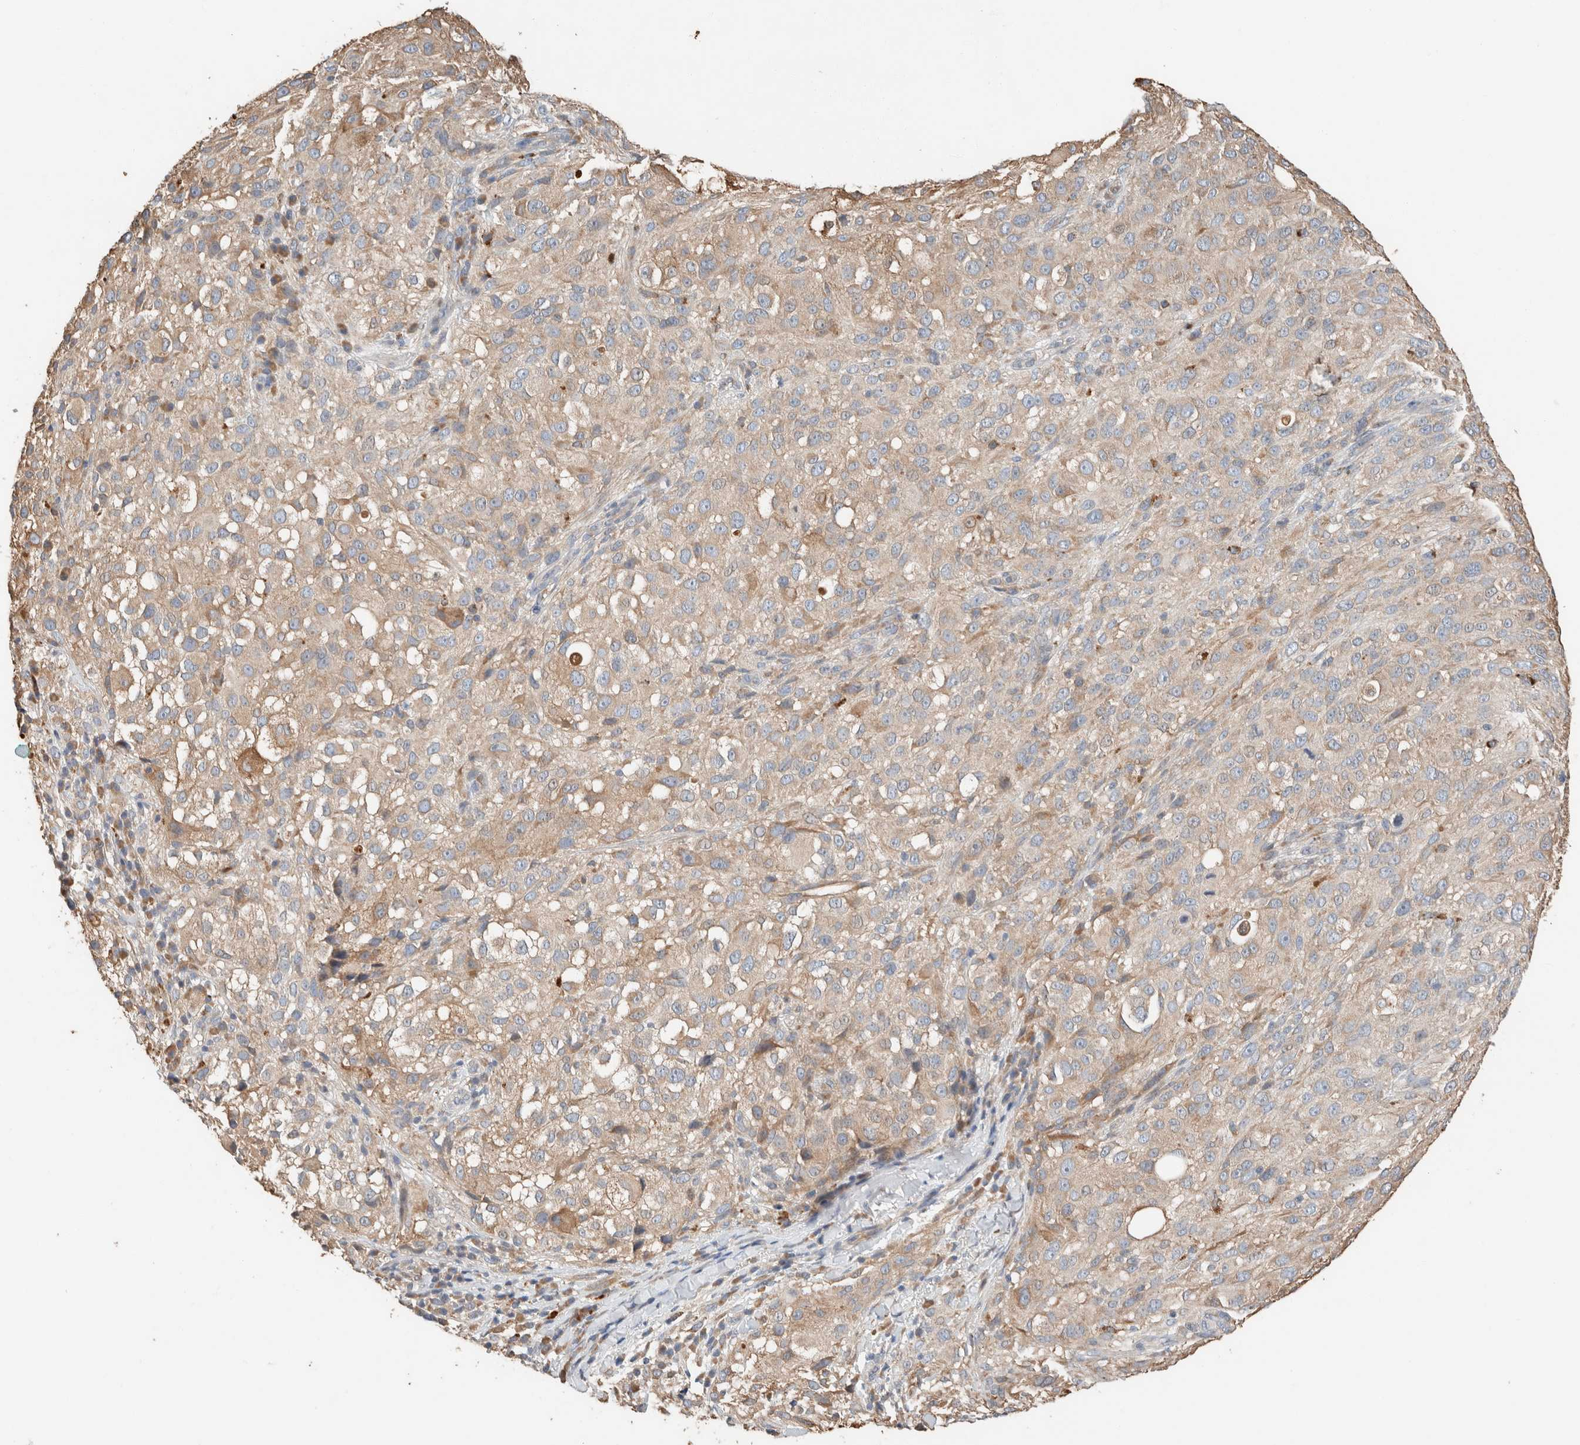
{"staining": {"intensity": "weak", "quantity": ">75%", "location": "cytoplasmic/membranous"}, "tissue": "melanoma", "cell_type": "Tumor cells", "image_type": "cancer", "snomed": [{"axis": "morphology", "description": "Necrosis, NOS"}, {"axis": "morphology", "description": "Malignant melanoma, NOS"}, {"axis": "topography", "description": "Skin"}], "caption": "Malignant melanoma tissue shows weak cytoplasmic/membranous staining in approximately >75% of tumor cells, visualized by immunohistochemistry.", "gene": "TUBD1", "patient": {"sex": "female", "age": 87}}